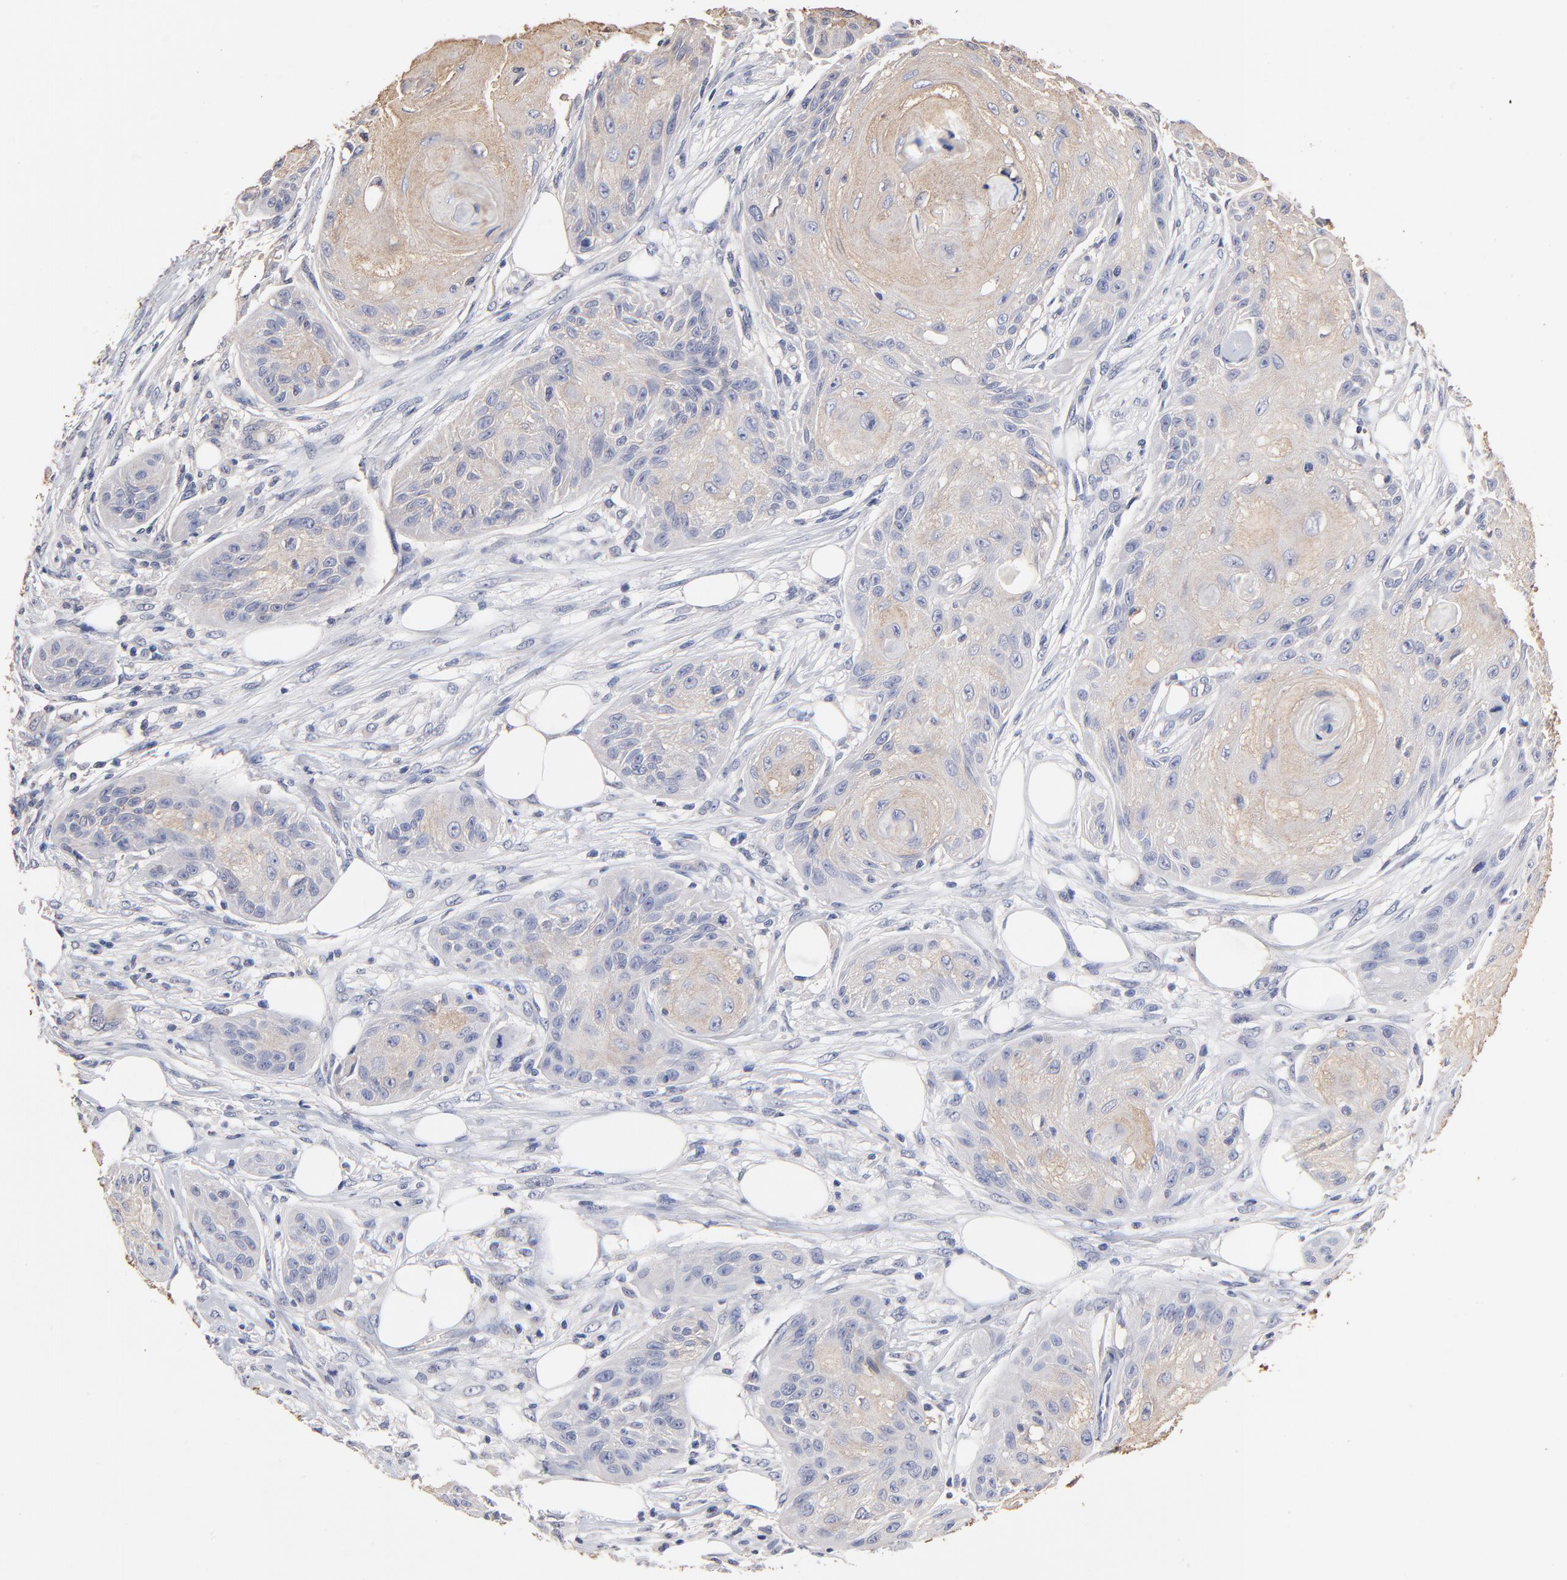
{"staining": {"intensity": "moderate", "quantity": ">75%", "location": "cytoplasmic/membranous"}, "tissue": "skin cancer", "cell_type": "Tumor cells", "image_type": "cancer", "snomed": [{"axis": "morphology", "description": "Squamous cell carcinoma, NOS"}, {"axis": "topography", "description": "Skin"}], "caption": "DAB immunohistochemical staining of skin cancer (squamous cell carcinoma) demonstrates moderate cytoplasmic/membranous protein expression in approximately >75% of tumor cells. (IHC, brightfield microscopy, high magnification).", "gene": "TWNK", "patient": {"sex": "female", "age": 88}}